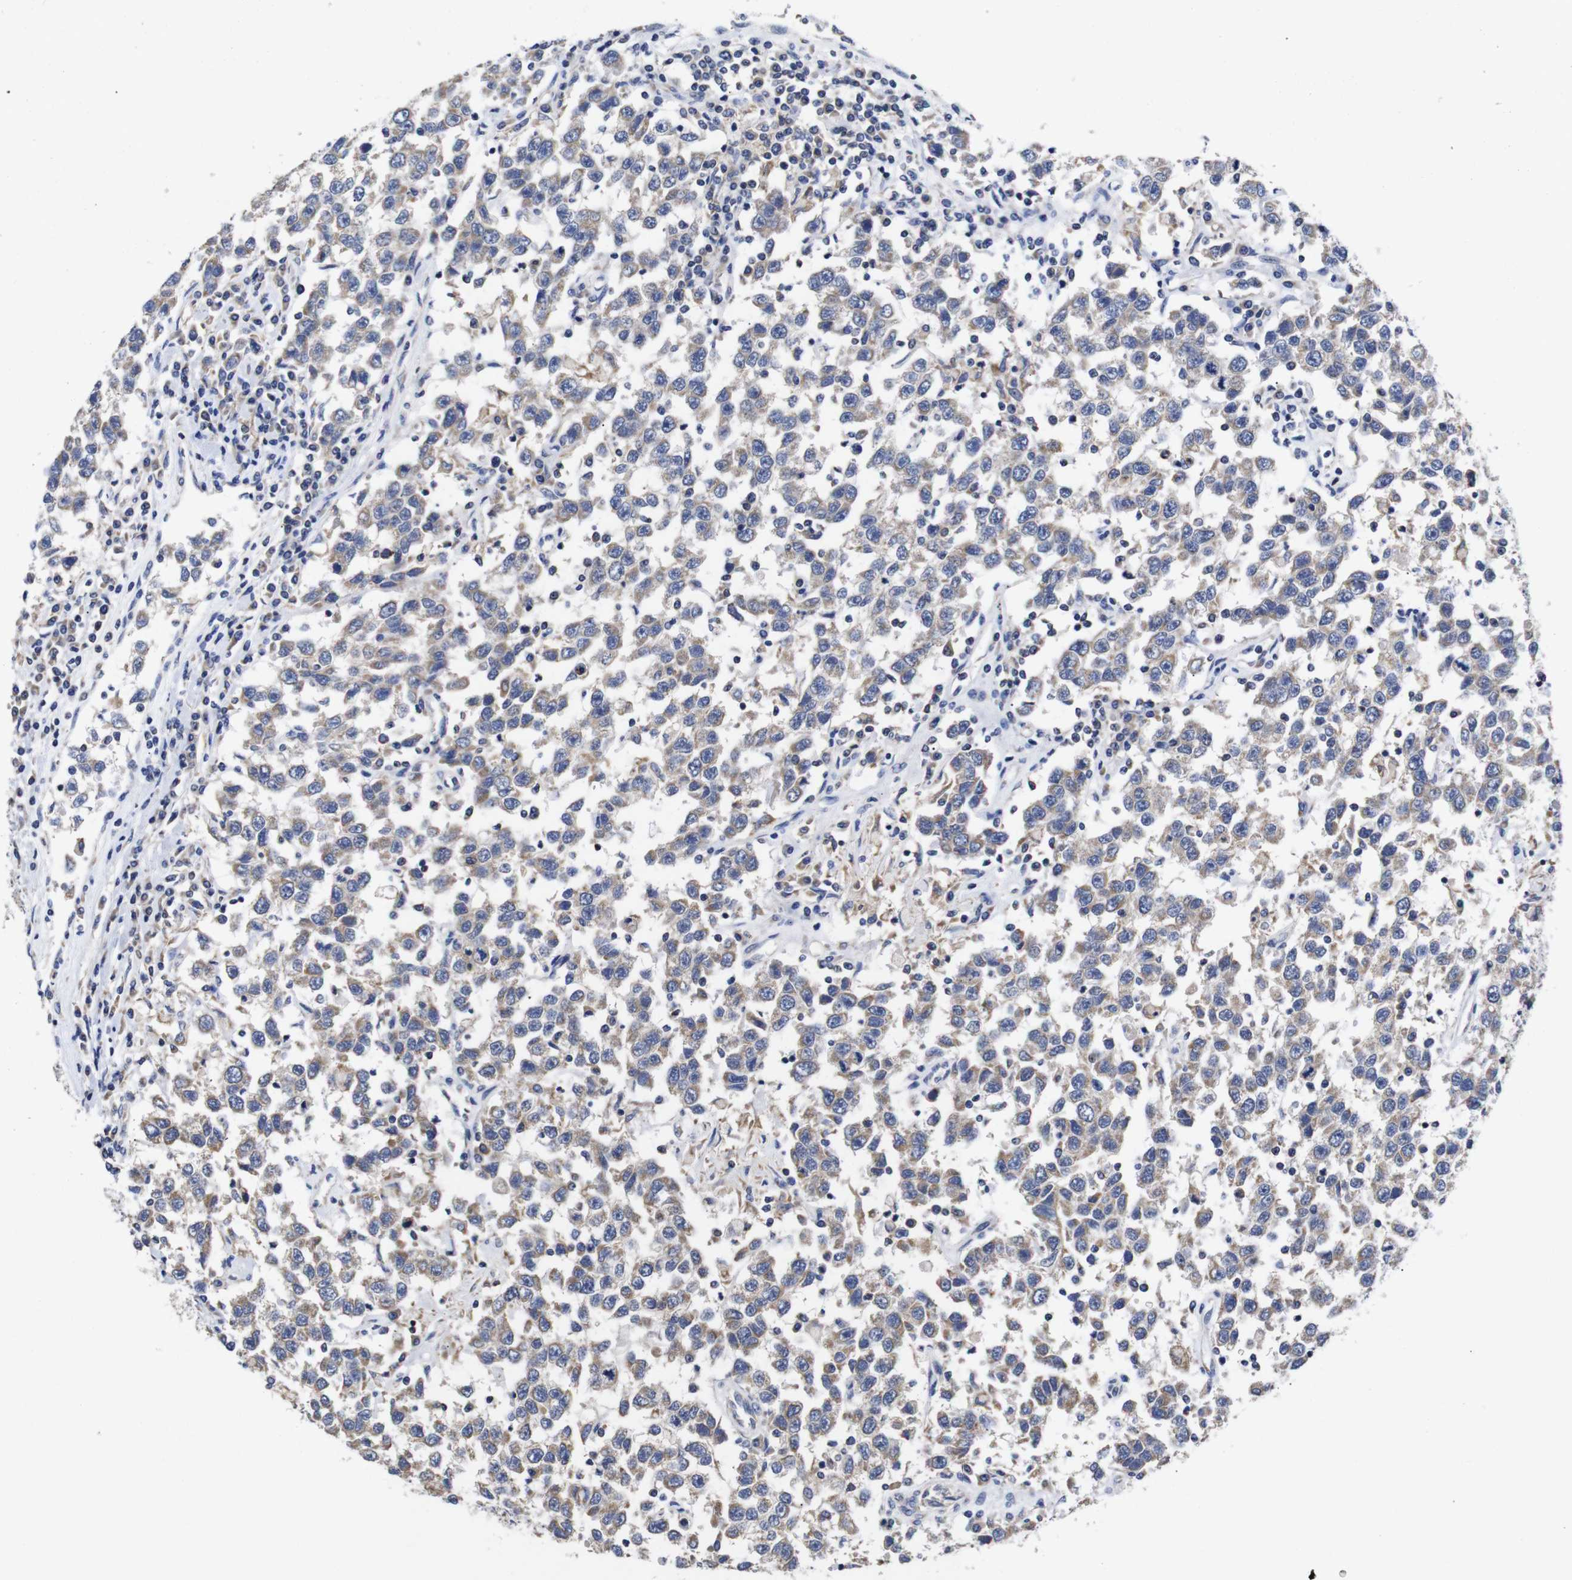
{"staining": {"intensity": "weak", "quantity": ">75%", "location": "cytoplasmic/membranous"}, "tissue": "testis cancer", "cell_type": "Tumor cells", "image_type": "cancer", "snomed": [{"axis": "morphology", "description": "Seminoma, NOS"}, {"axis": "topography", "description": "Testis"}], "caption": "This is an image of immunohistochemistry (IHC) staining of testis cancer, which shows weak positivity in the cytoplasmic/membranous of tumor cells.", "gene": "OPN3", "patient": {"sex": "male", "age": 41}}